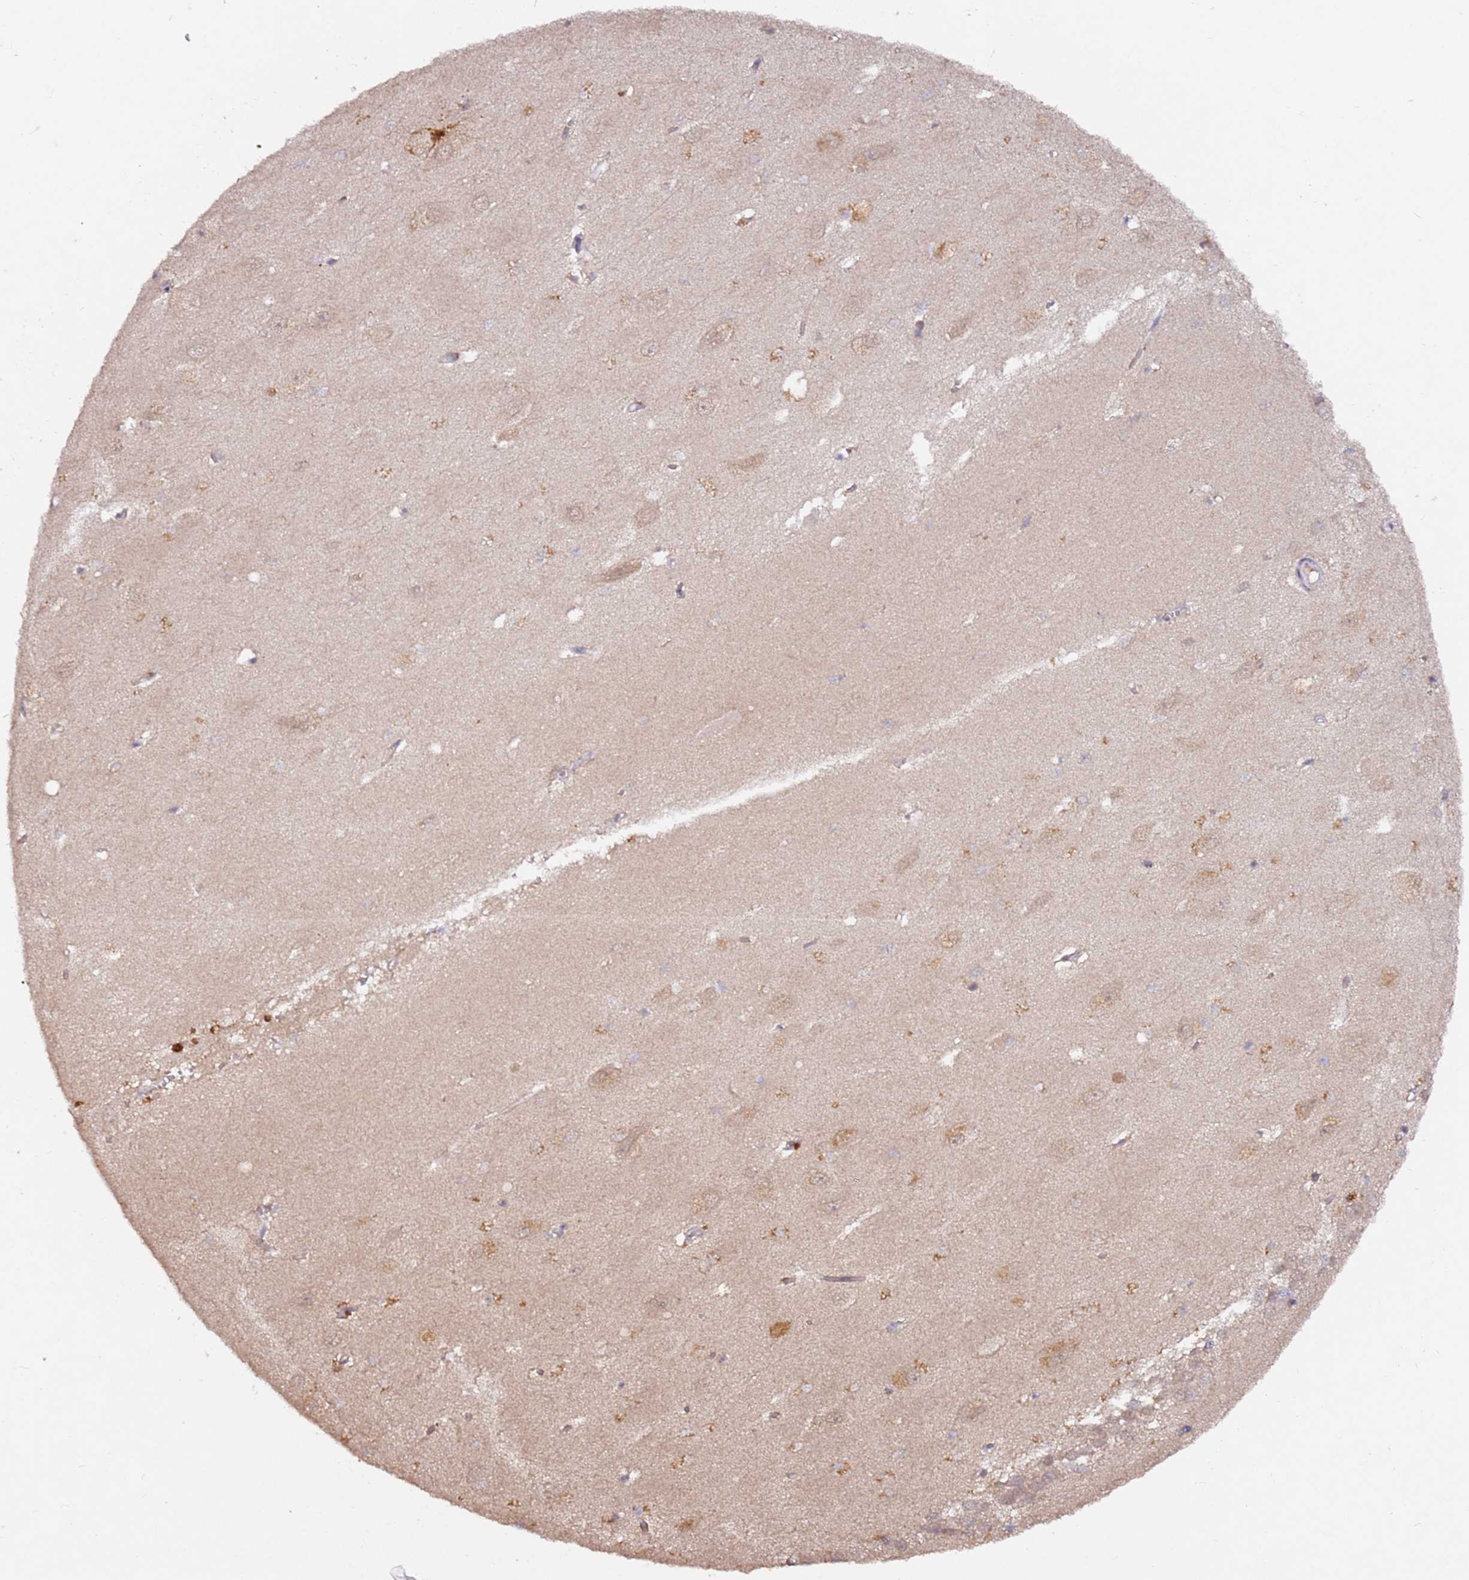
{"staining": {"intensity": "weak", "quantity": "<25%", "location": "cytoplasmic/membranous"}, "tissue": "hippocampus", "cell_type": "Glial cells", "image_type": "normal", "snomed": [{"axis": "morphology", "description": "Normal tissue, NOS"}, {"axis": "topography", "description": "Hippocampus"}], "caption": "Glial cells show no significant staining in unremarkable hippocampus. (Stains: DAB (3,3'-diaminobenzidine) immunohistochemistry with hematoxylin counter stain, Microscopy: brightfield microscopy at high magnification).", "gene": "ALG11", "patient": {"sex": "female", "age": 64}}